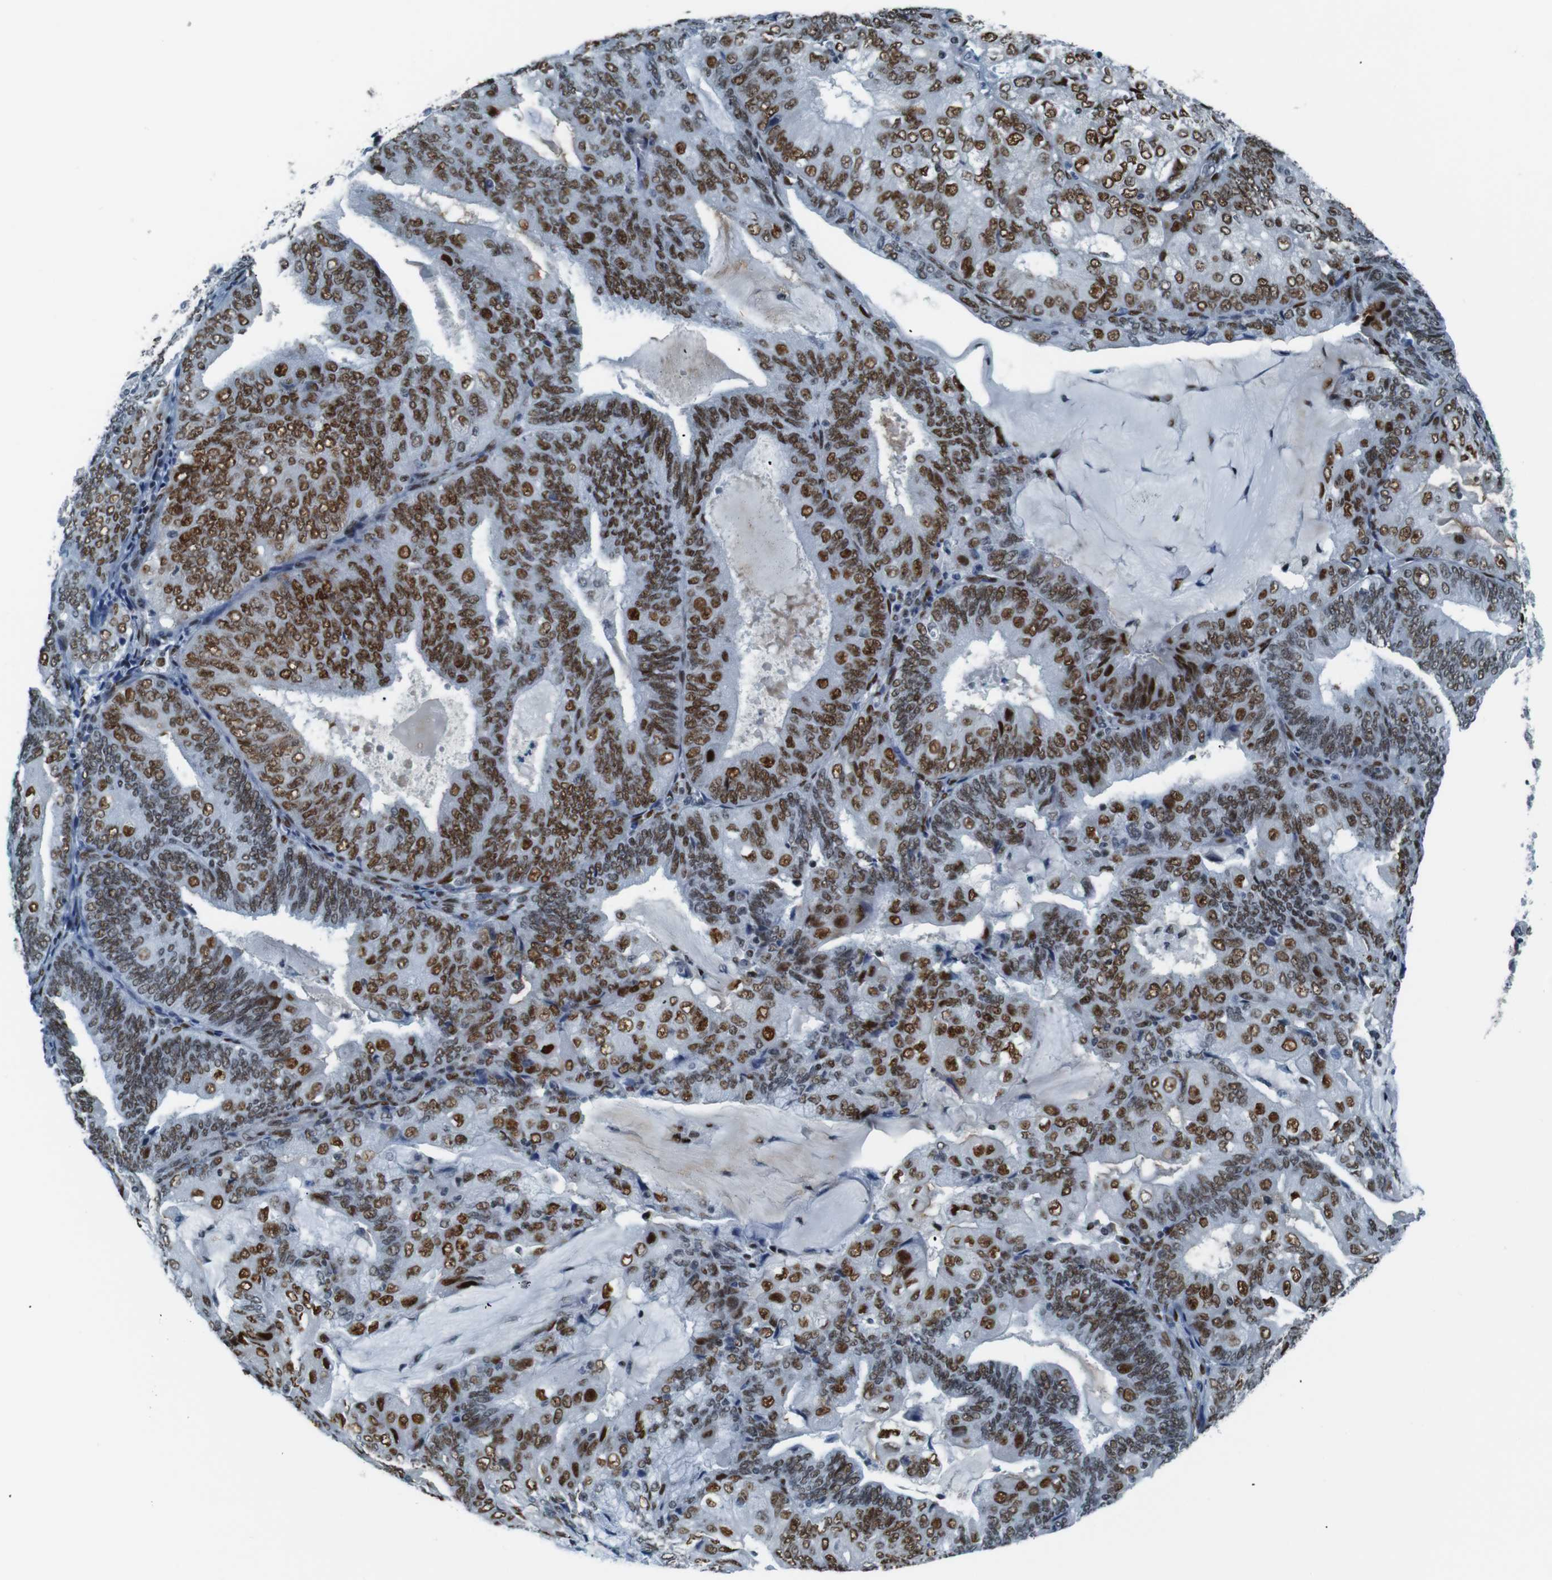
{"staining": {"intensity": "strong", "quantity": "25%-75%", "location": "nuclear"}, "tissue": "endometrial cancer", "cell_type": "Tumor cells", "image_type": "cancer", "snomed": [{"axis": "morphology", "description": "Adenocarcinoma, NOS"}, {"axis": "topography", "description": "Endometrium"}], "caption": "Immunohistochemistry image of human endometrial adenocarcinoma stained for a protein (brown), which reveals high levels of strong nuclear expression in about 25%-75% of tumor cells.", "gene": "HEXIM1", "patient": {"sex": "female", "age": 81}}